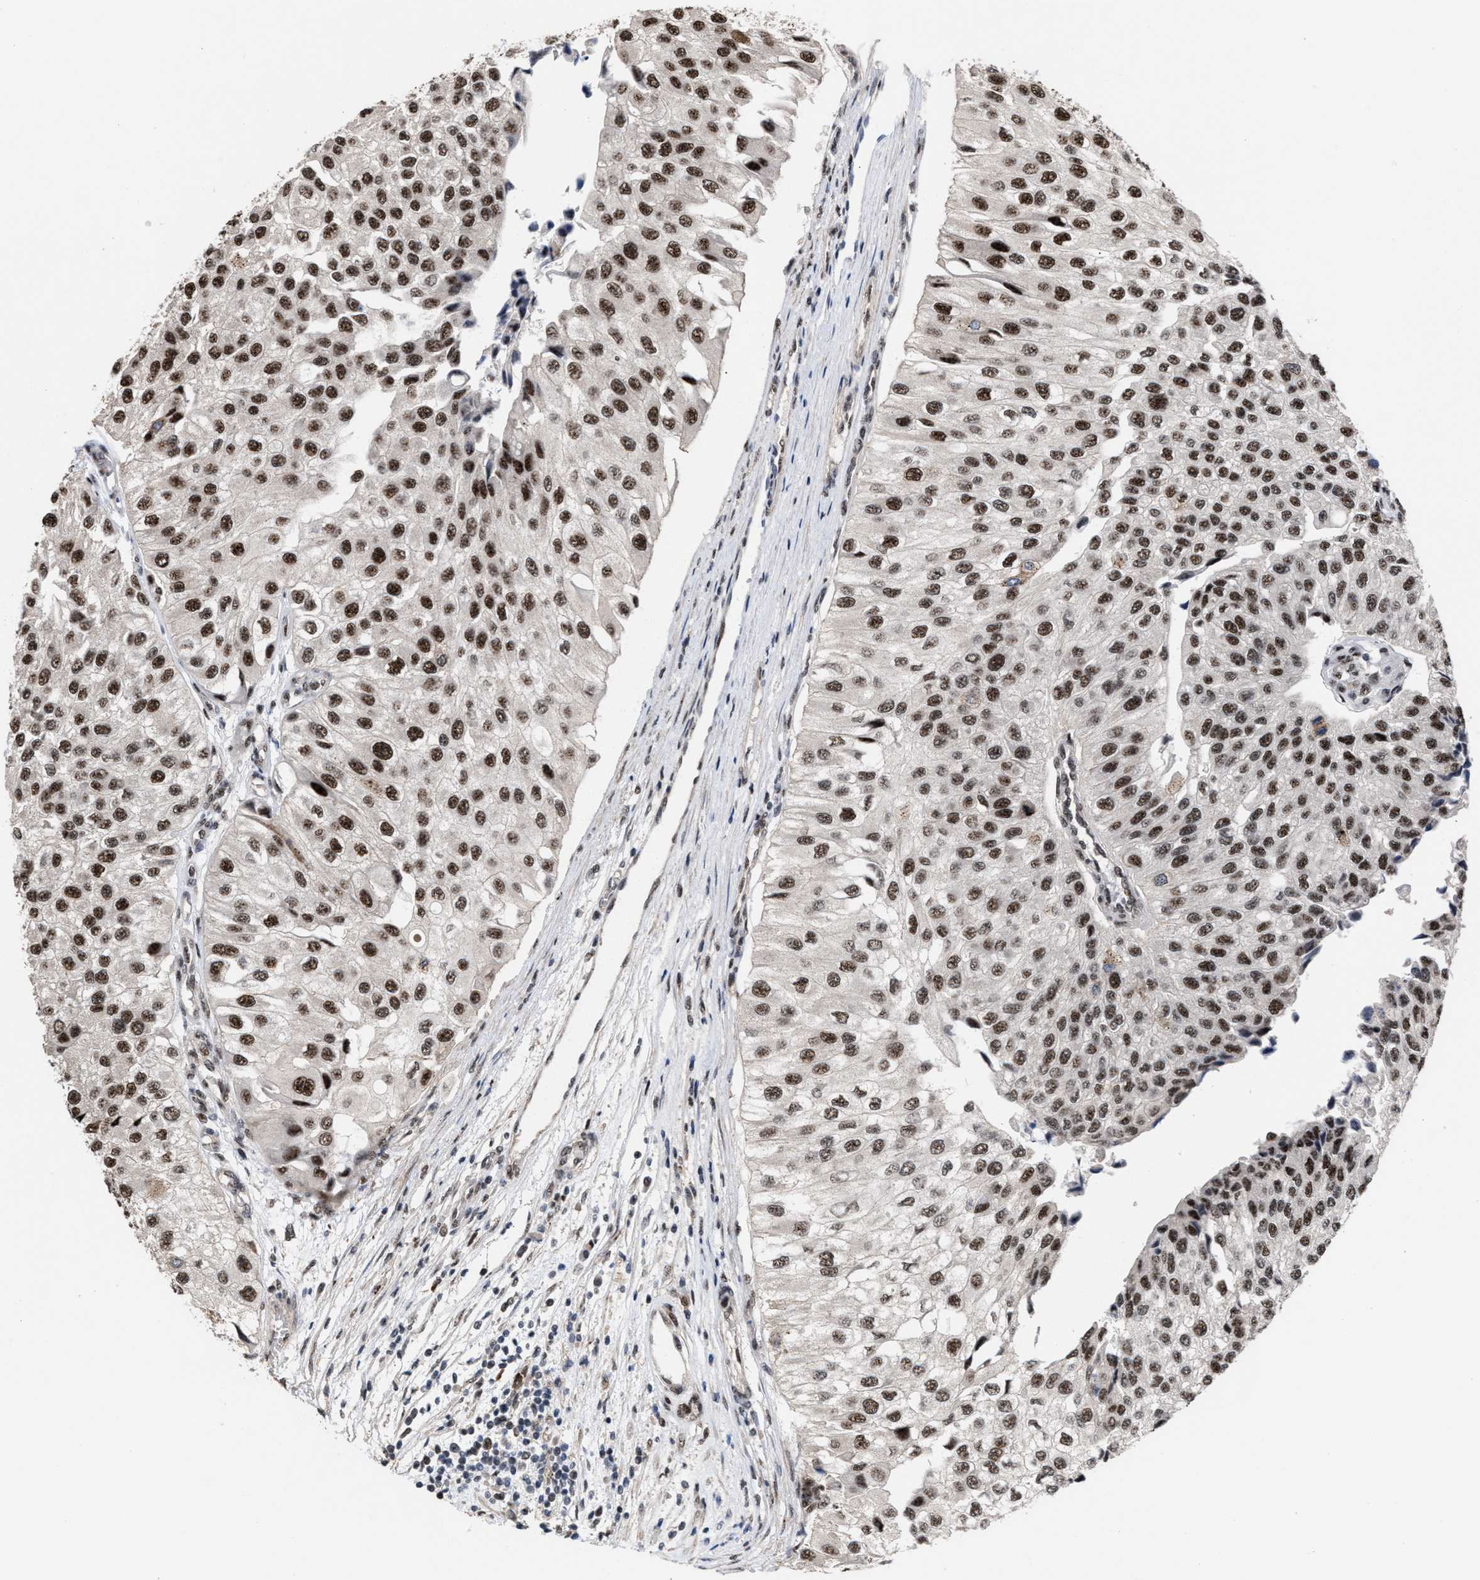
{"staining": {"intensity": "strong", "quantity": ">75%", "location": "nuclear"}, "tissue": "urothelial cancer", "cell_type": "Tumor cells", "image_type": "cancer", "snomed": [{"axis": "morphology", "description": "Urothelial carcinoma, High grade"}, {"axis": "topography", "description": "Kidney"}, {"axis": "topography", "description": "Urinary bladder"}], "caption": "Urothelial carcinoma (high-grade) tissue displays strong nuclear positivity in approximately >75% of tumor cells (DAB (3,3'-diaminobenzidine) IHC, brown staining for protein, blue staining for nuclei).", "gene": "EIF4A3", "patient": {"sex": "male", "age": 77}}